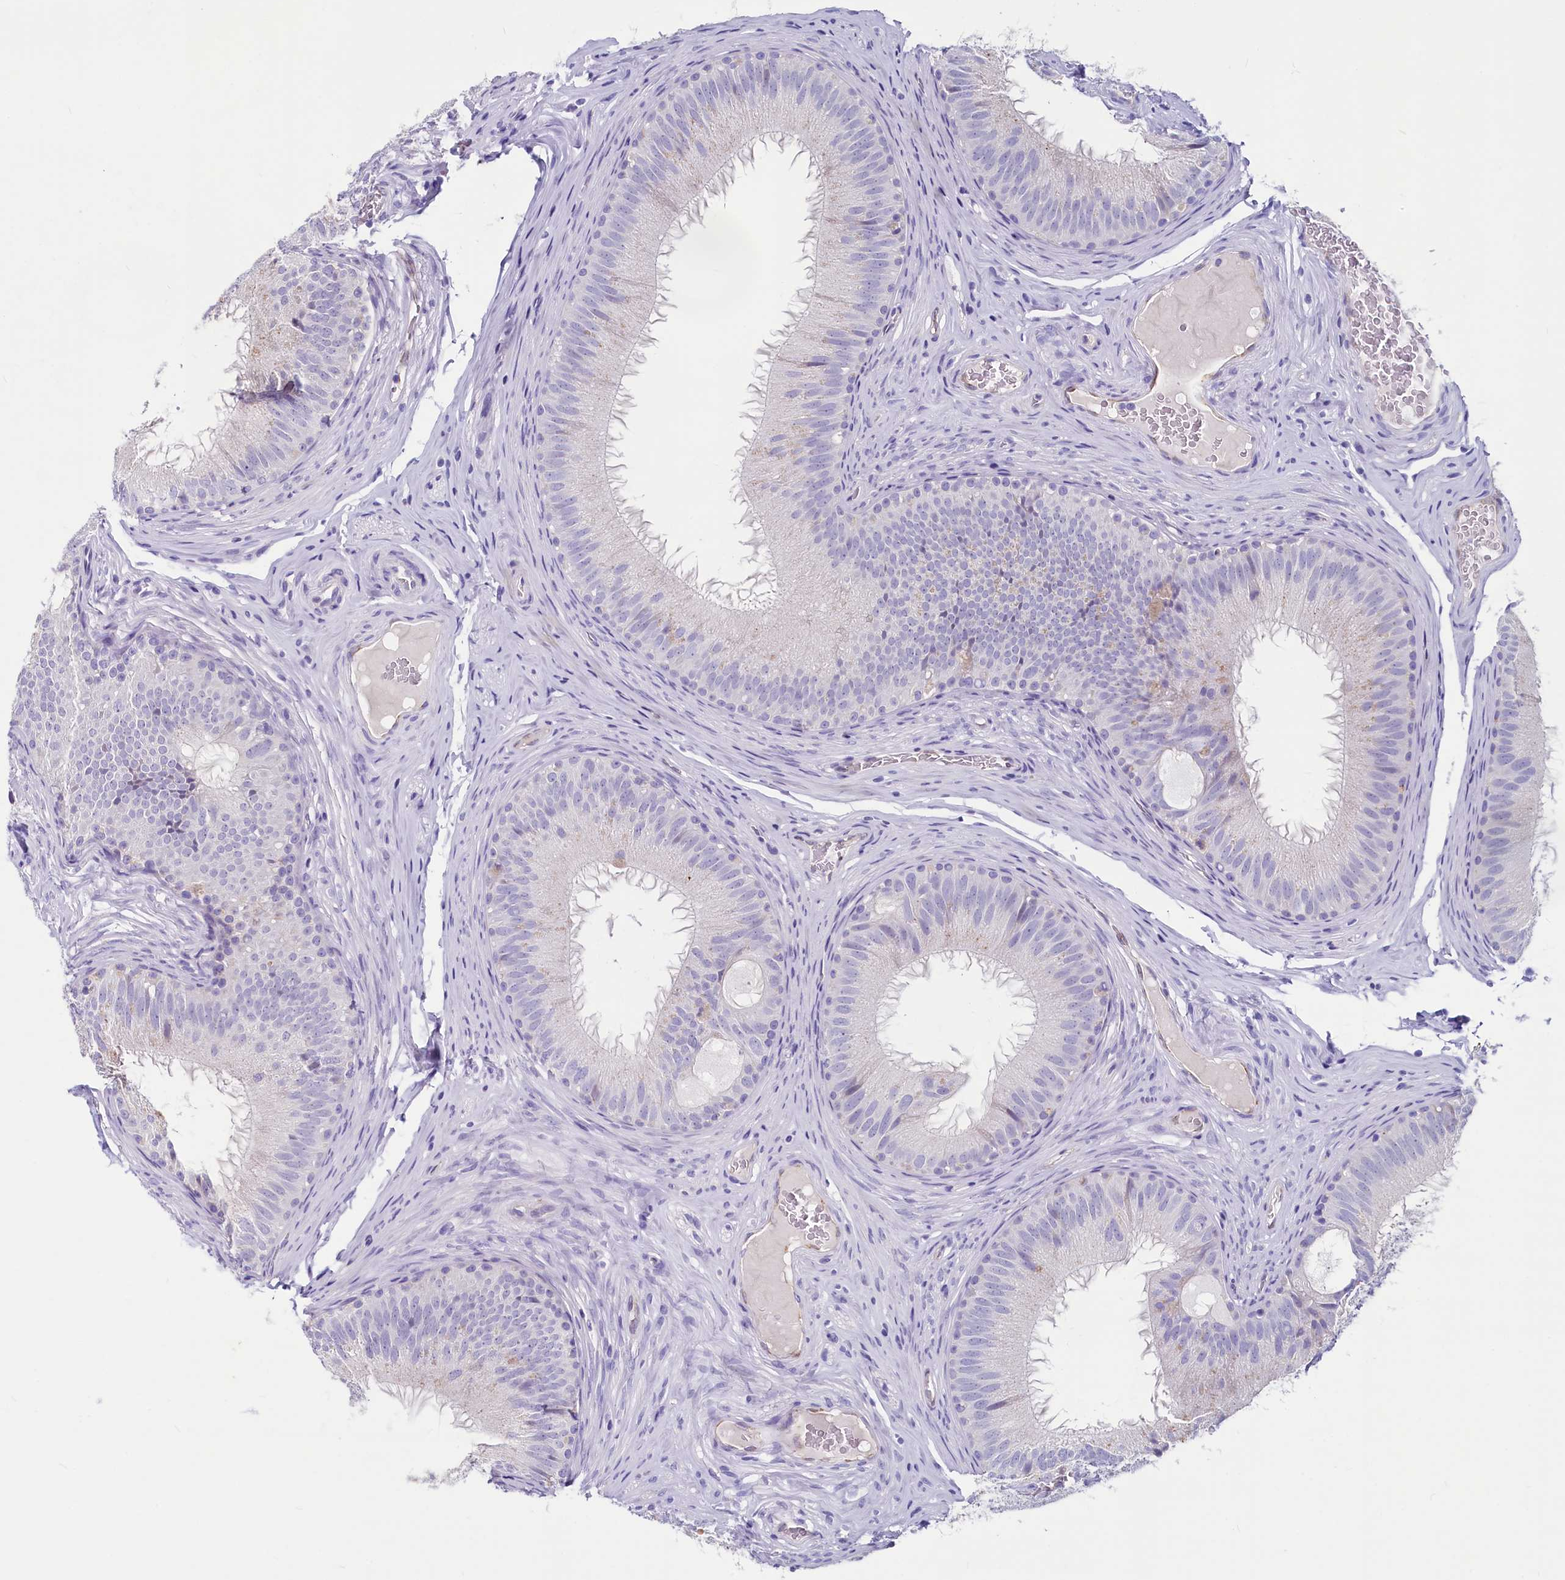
{"staining": {"intensity": "negative", "quantity": "none", "location": "none"}, "tissue": "epididymis", "cell_type": "Glandular cells", "image_type": "normal", "snomed": [{"axis": "morphology", "description": "Normal tissue, NOS"}, {"axis": "topography", "description": "Epididymis"}], "caption": "IHC of normal human epididymis reveals no staining in glandular cells. (DAB IHC, high magnification).", "gene": "INSC", "patient": {"sex": "male", "age": 34}}